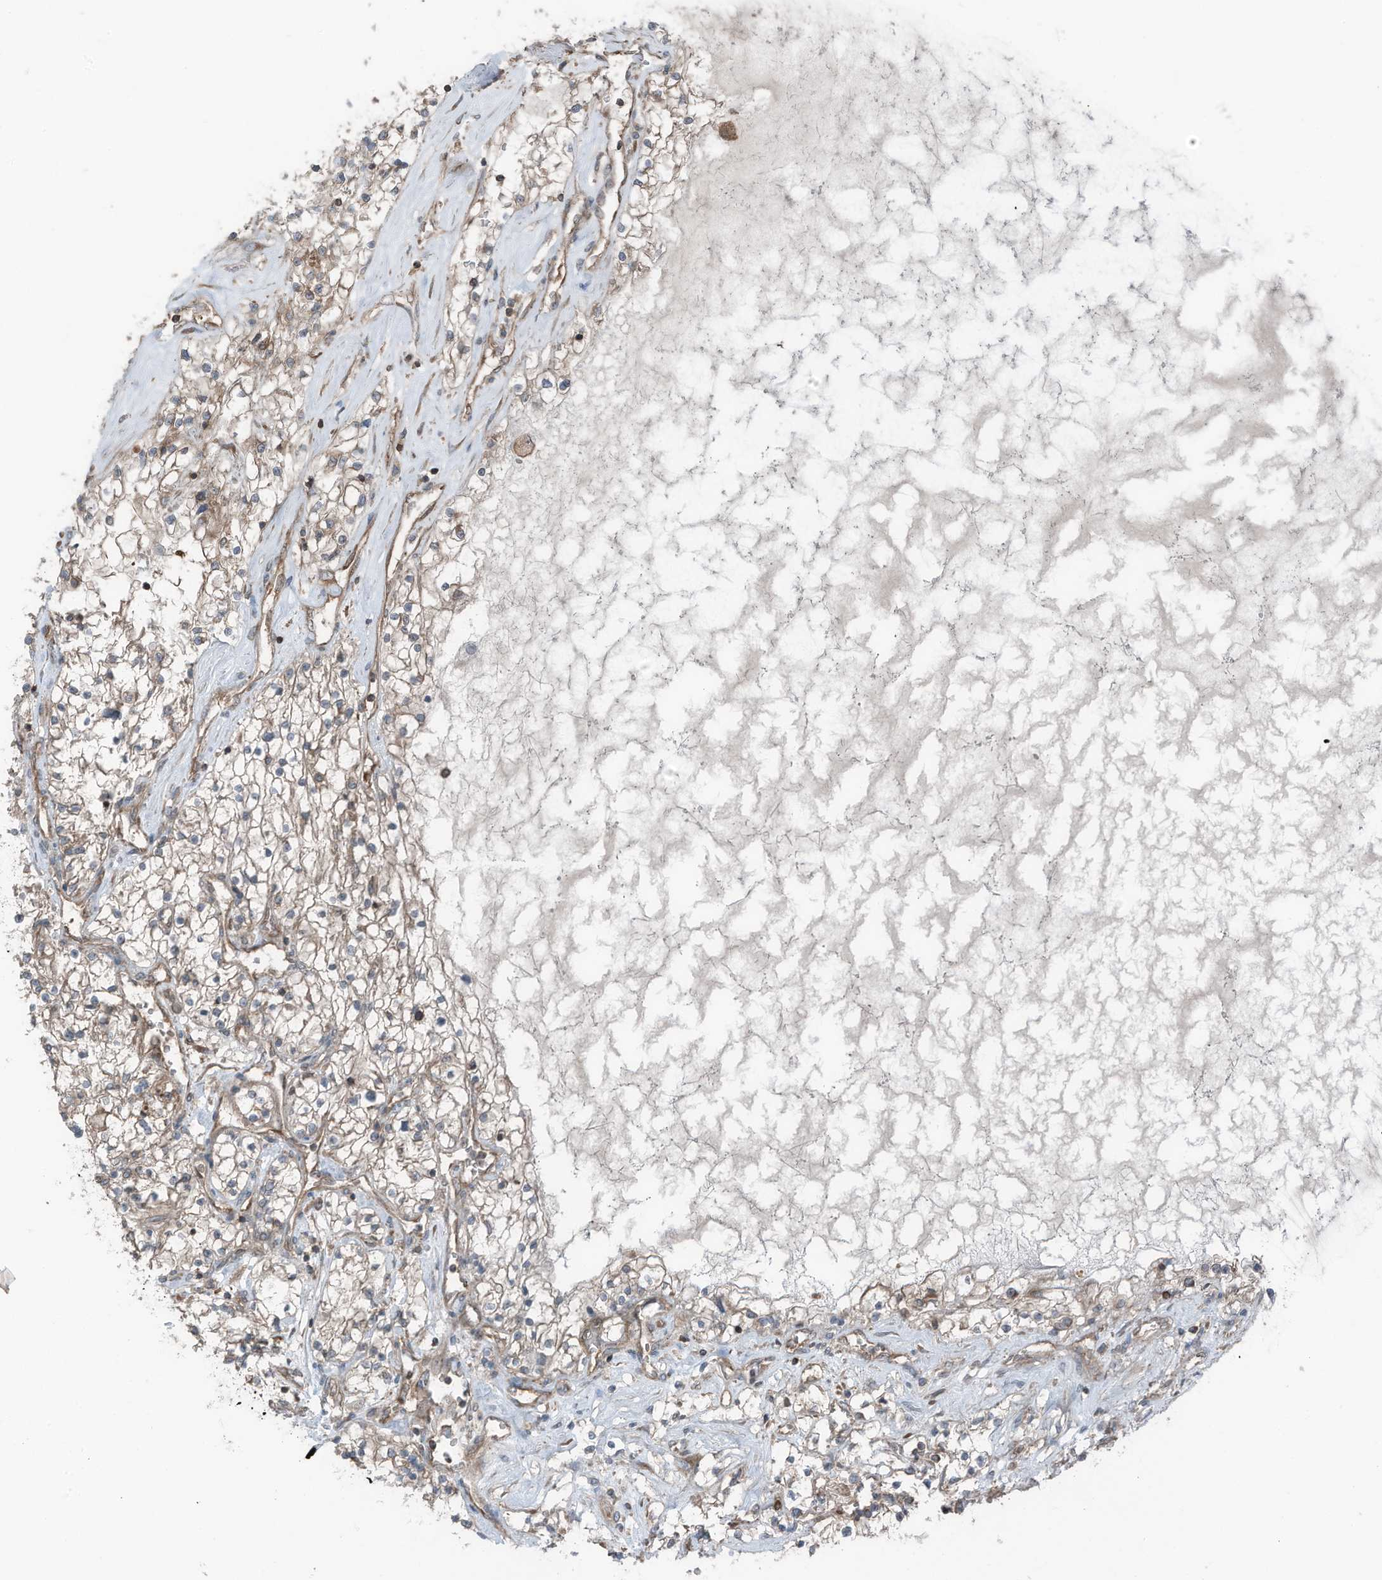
{"staining": {"intensity": "weak", "quantity": "<25%", "location": "cytoplasmic/membranous"}, "tissue": "renal cancer", "cell_type": "Tumor cells", "image_type": "cancer", "snomed": [{"axis": "morphology", "description": "Normal tissue, NOS"}, {"axis": "morphology", "description": "Adenocarcinoma, NOS"}, {"axis": "topography", "description": "Kidney"}], "caption": "This is an immunohistochemistry image of renal adenocarcinoma. There is no staining in tumor cells.", "gene": "TXNDC9", "patient": {"sex": "male", "age": 68}}